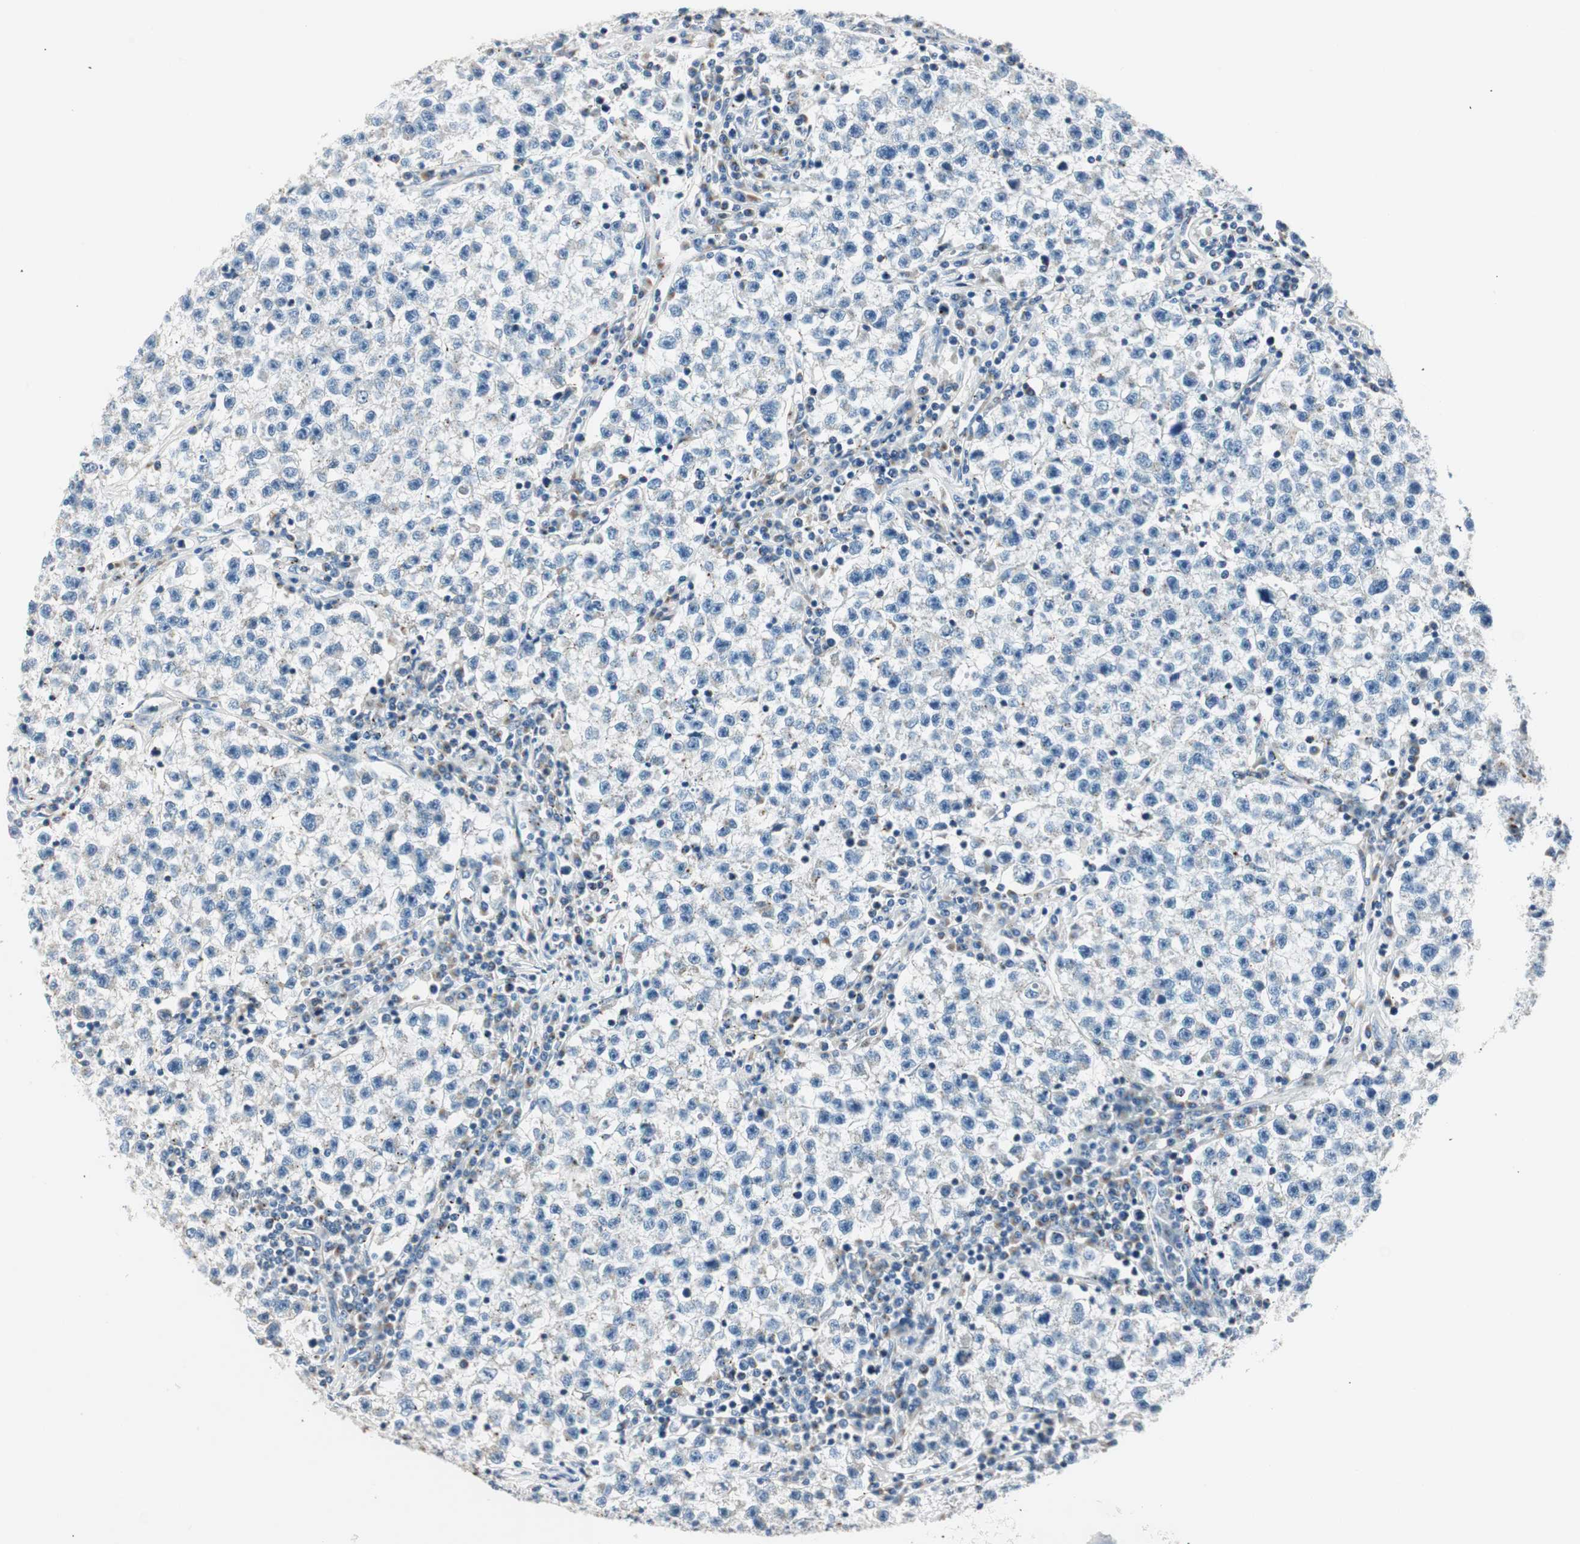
{"staining": {"intensity": "negative", "quantity": "none", "location": "none"}, "tissue": "testis cancer", "cell_type": "Tumor cells", "image_type": "cancer", "snomed": [{"axis": "morphology", "description": "Seminoma, NOS"}, {"axis": "topography", "description": "Testis"}], "caption": "This is an immunohistochemistry (IHC) micrograph of human testis cancer. There is no expression in tumor cells.", "gene": "TMF1", "patient": {"sex": "male", "age": 22}}